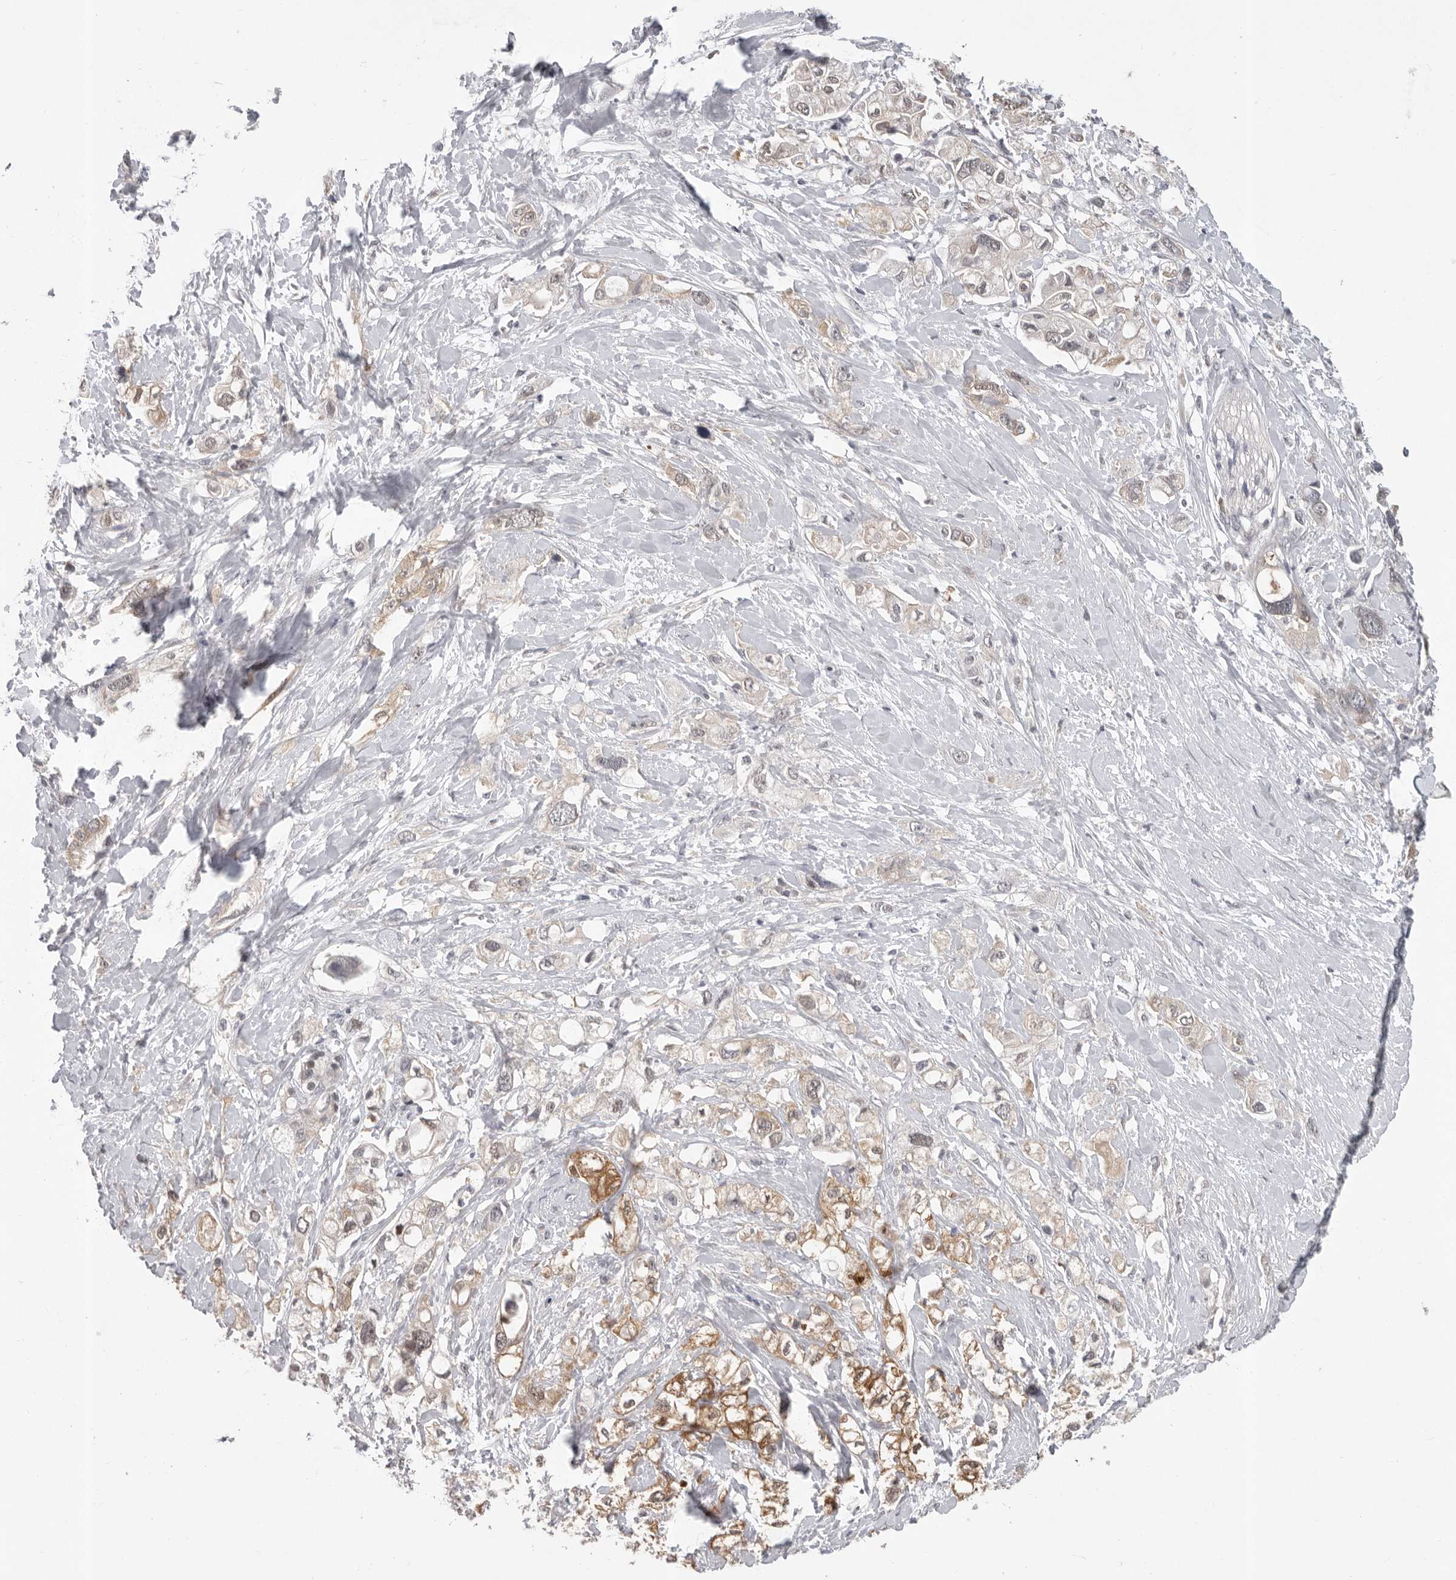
{"staining": {"intensity": "moderate", "quantity": "<25%", "location": "cytoplasmic/membranous"}, "tissue": "pancreatic cancer", "cell_type": "Tumor cells", "image_type": "cancer", "snomed": [{"axis": "morphology", "description": "Adenocarcinoma, NOS"}, {"axis": "topography", "description": "Pancreas"}], "caption": "The immunohistochemical stain labels moderate cytoplasmic/membranous positivity in tumor cells of pancreatic cancer tissue. (brown staining indicates protein expression, while blue staining denotes nuclei).", "gene": "RALGPS2", "patient": {"sex": "female", "age": 56}}